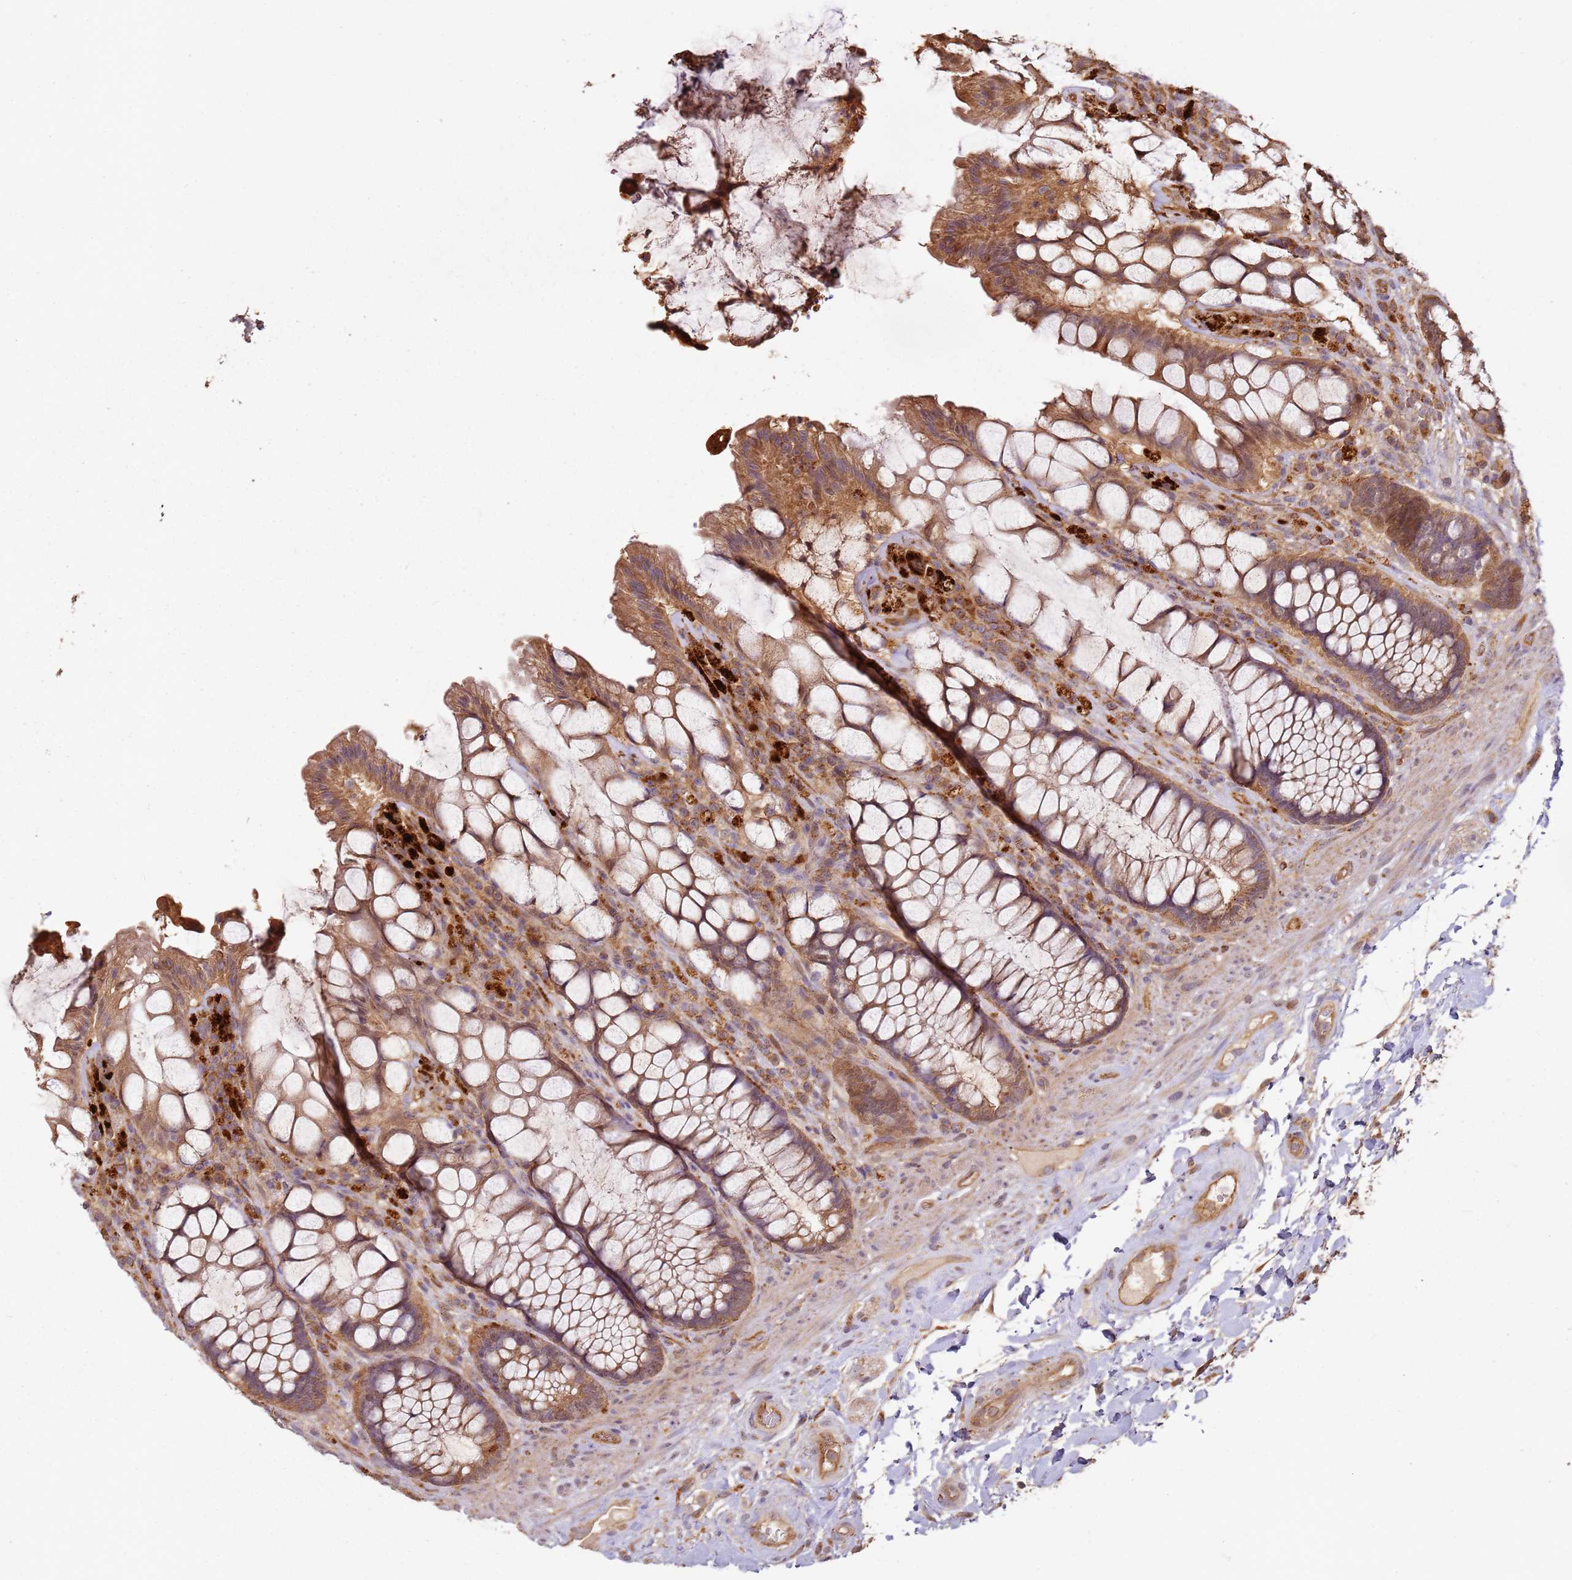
{"staining": {"intensity": "moderate", "quantity": ">75%", "location": "cytoplasmic/membranous"}, "tissue": "rectum", "cell_type": "Glandular cells", "image_type": "normal", "snomed": [{"axis": "morphology", "description": "Normal tissue, NOS"}, {"axis": "topography", "description": "Rectum"}], "caption": "Immunohistochemical staining of benign rectum shows >75% levels of moderate cytoplasmic/membranous protein expression in approximately >75% of glandular cells.", "gene": "SCGB2B2", "patient": {"sex": "female", "age": 58}}